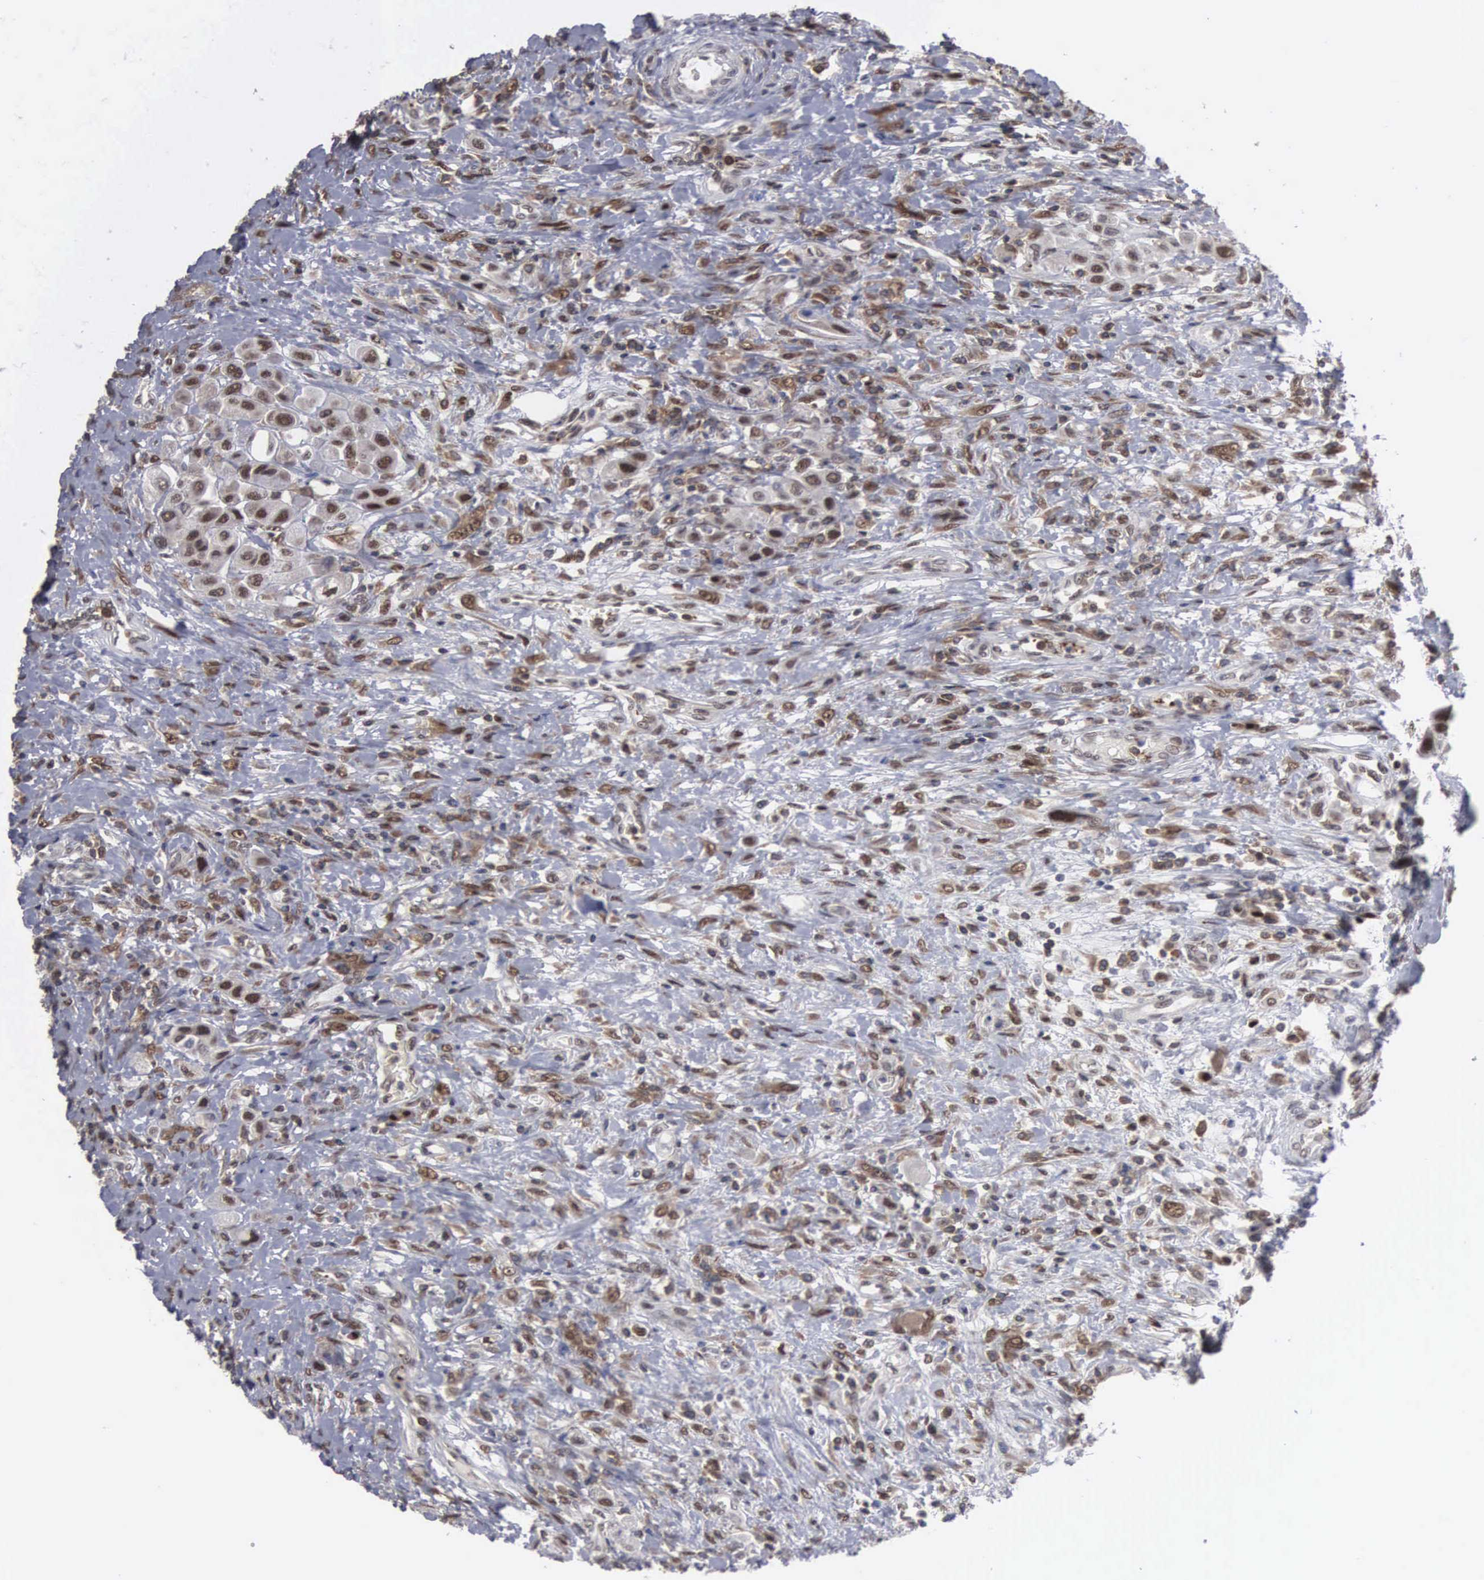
{"staining": {"intensity": "moderate", "quantity": "25%-75%", "location": "nuclear"}, "tissue": "urothelial cancer", "cell_type": "Tumor cells", "image_type": "cancer", "snomed": [{"axis": "morphology", "description": "Urothelial carcinoma, High grade"}, {"axis": "topography", "description": "Urinary bladder"}], "caption": "Immunohistochemical staining of human urothelial cancer displays medium levels of moderate nuclear positivity in approximately 25%-75% of tumor cells.", "gene": "TRMT5", "patient": {"sex": "male", "age": 50}}